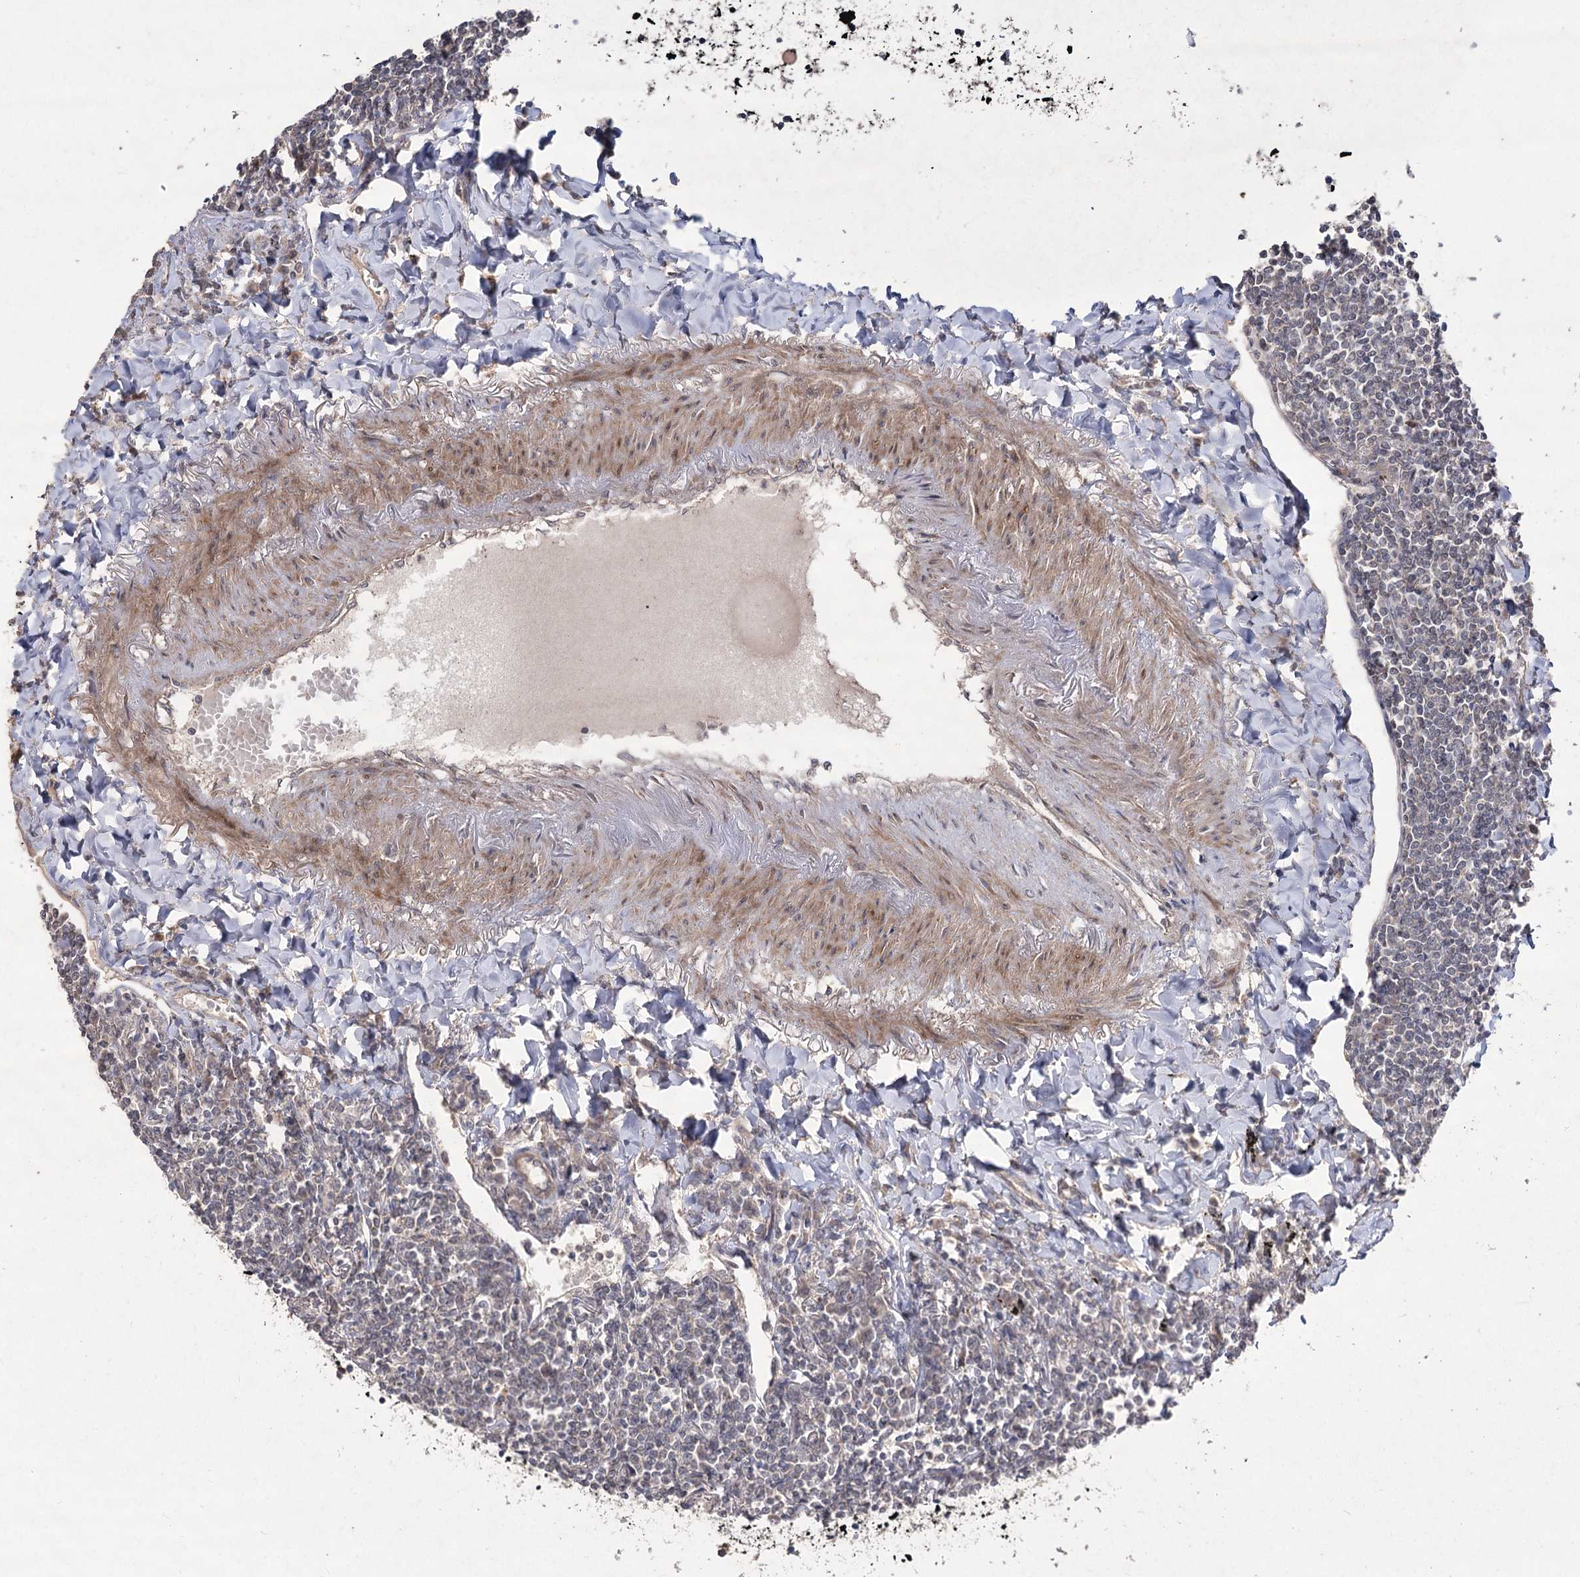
{"staining": {"intensity": "negative", "quantity": "none", "location": "none"}, "tissue": "lymphoma", "cell_type": "Tumor cells", "image_type": "cancer", "snomed": [{"axis": "morphology", "description": "Malignant lymphoma, non-Hodgkin's type, Low grade"}, {"axis": "topography", "description": "Lung"}], "caption": "This photomicrograph is of lymphoma stained with immunohistochemistry to label a protein in brown with the nuclei are counter-stained blue. There is no positivity in tumor cells.", "gene": "FANCL", "patient": {"sex": "female", "age": 71}}